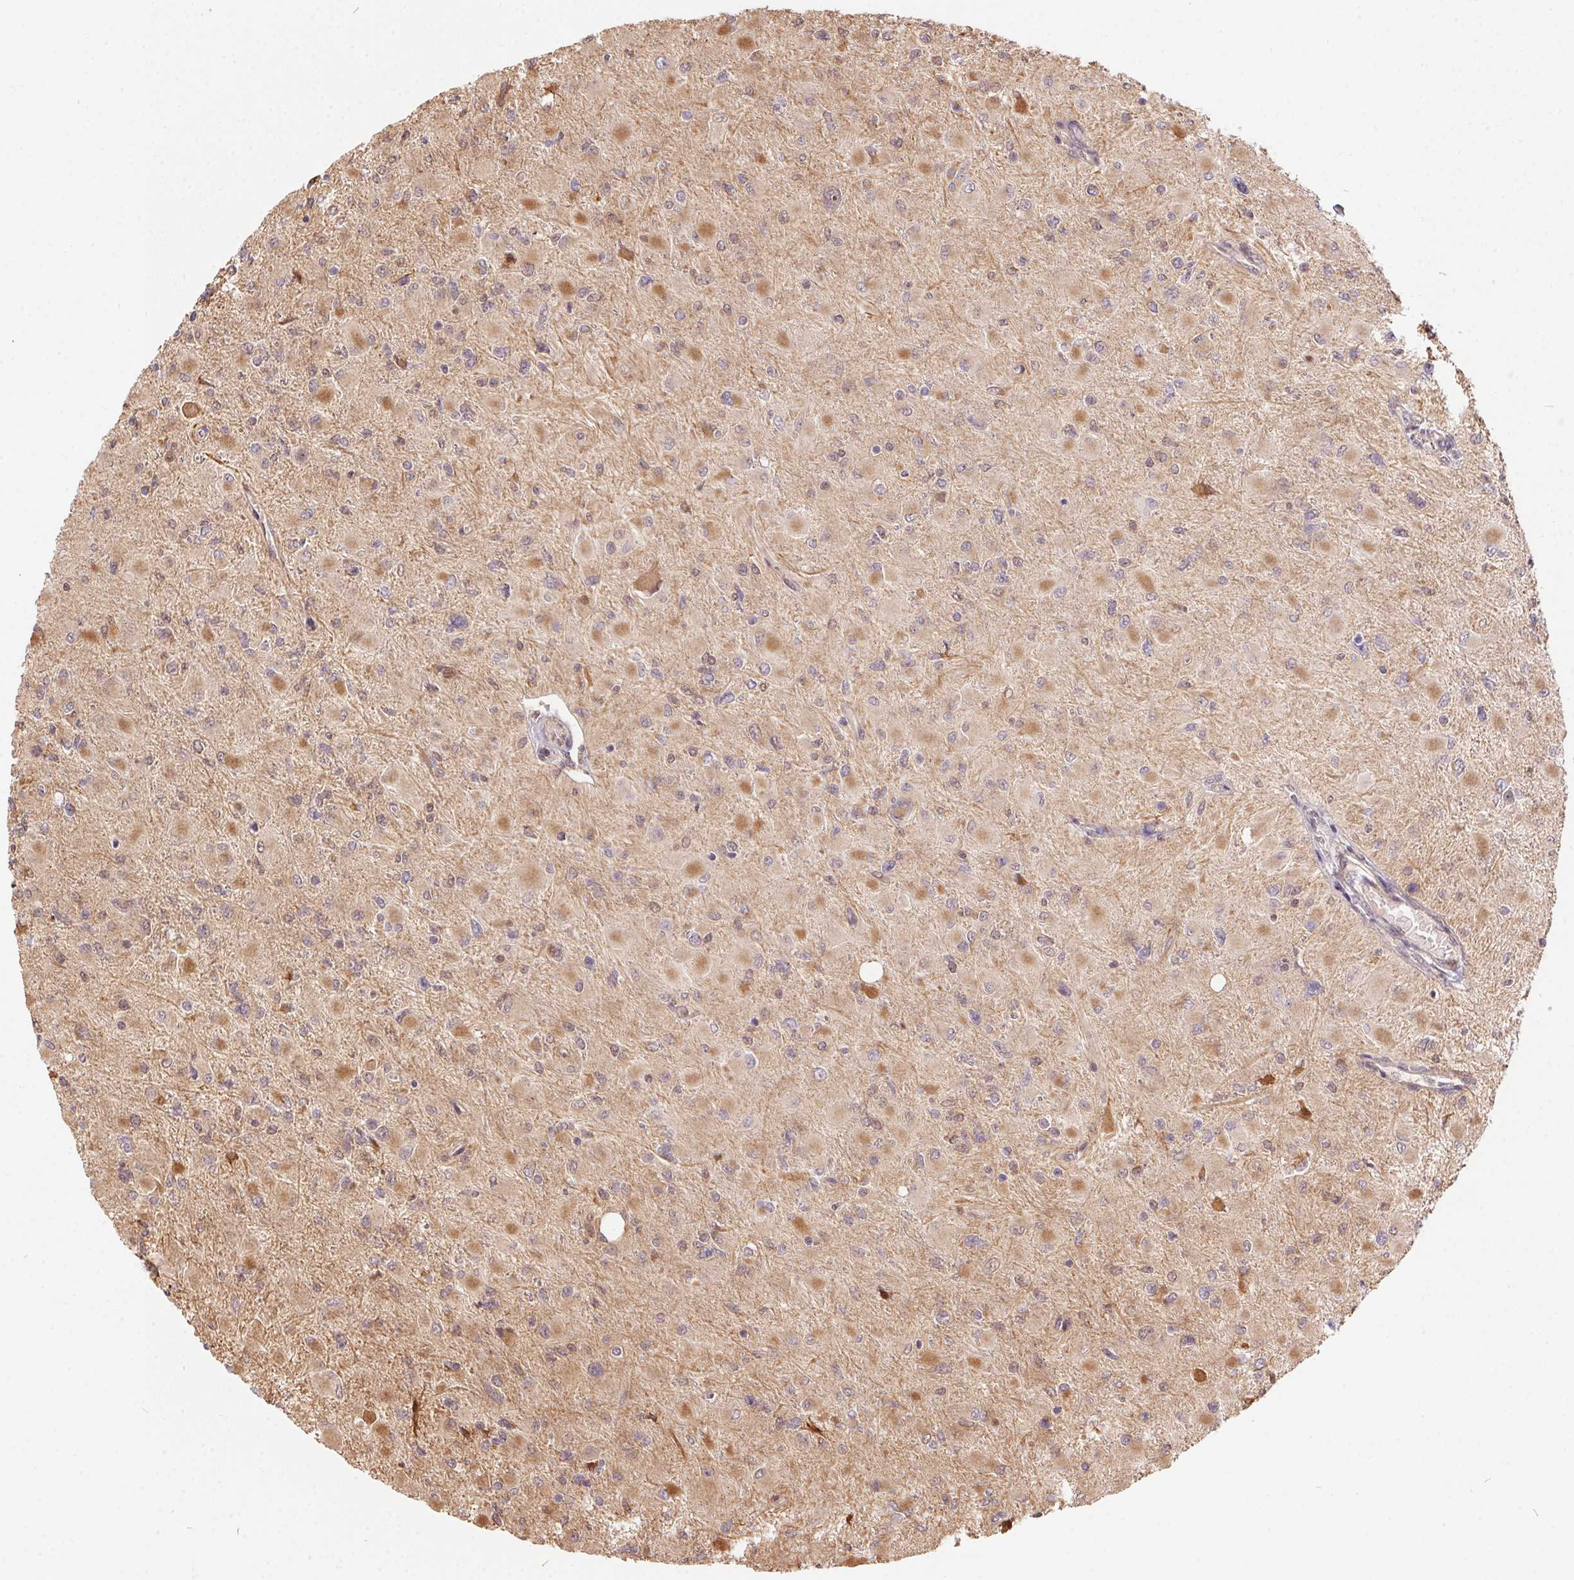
{"staining": {"intensity": "negative", "quantity": "none", "location": "none"}, "tissue": "glioma", "cell_type": "Tumor cells", "image_type": "cancer", "snomed": [{"axis": "morphology", "description": "Glioma, malignant, High grade"}, {"axis": "topography", "description": "Cerebral cortex"}], "caption": "Malignant glioma (high-grade) was stained to show a protein in brown. There is no significant staining in tumor cells.", "gene": "NUDT16", "patient": {"sex": "female", "age": 36}}